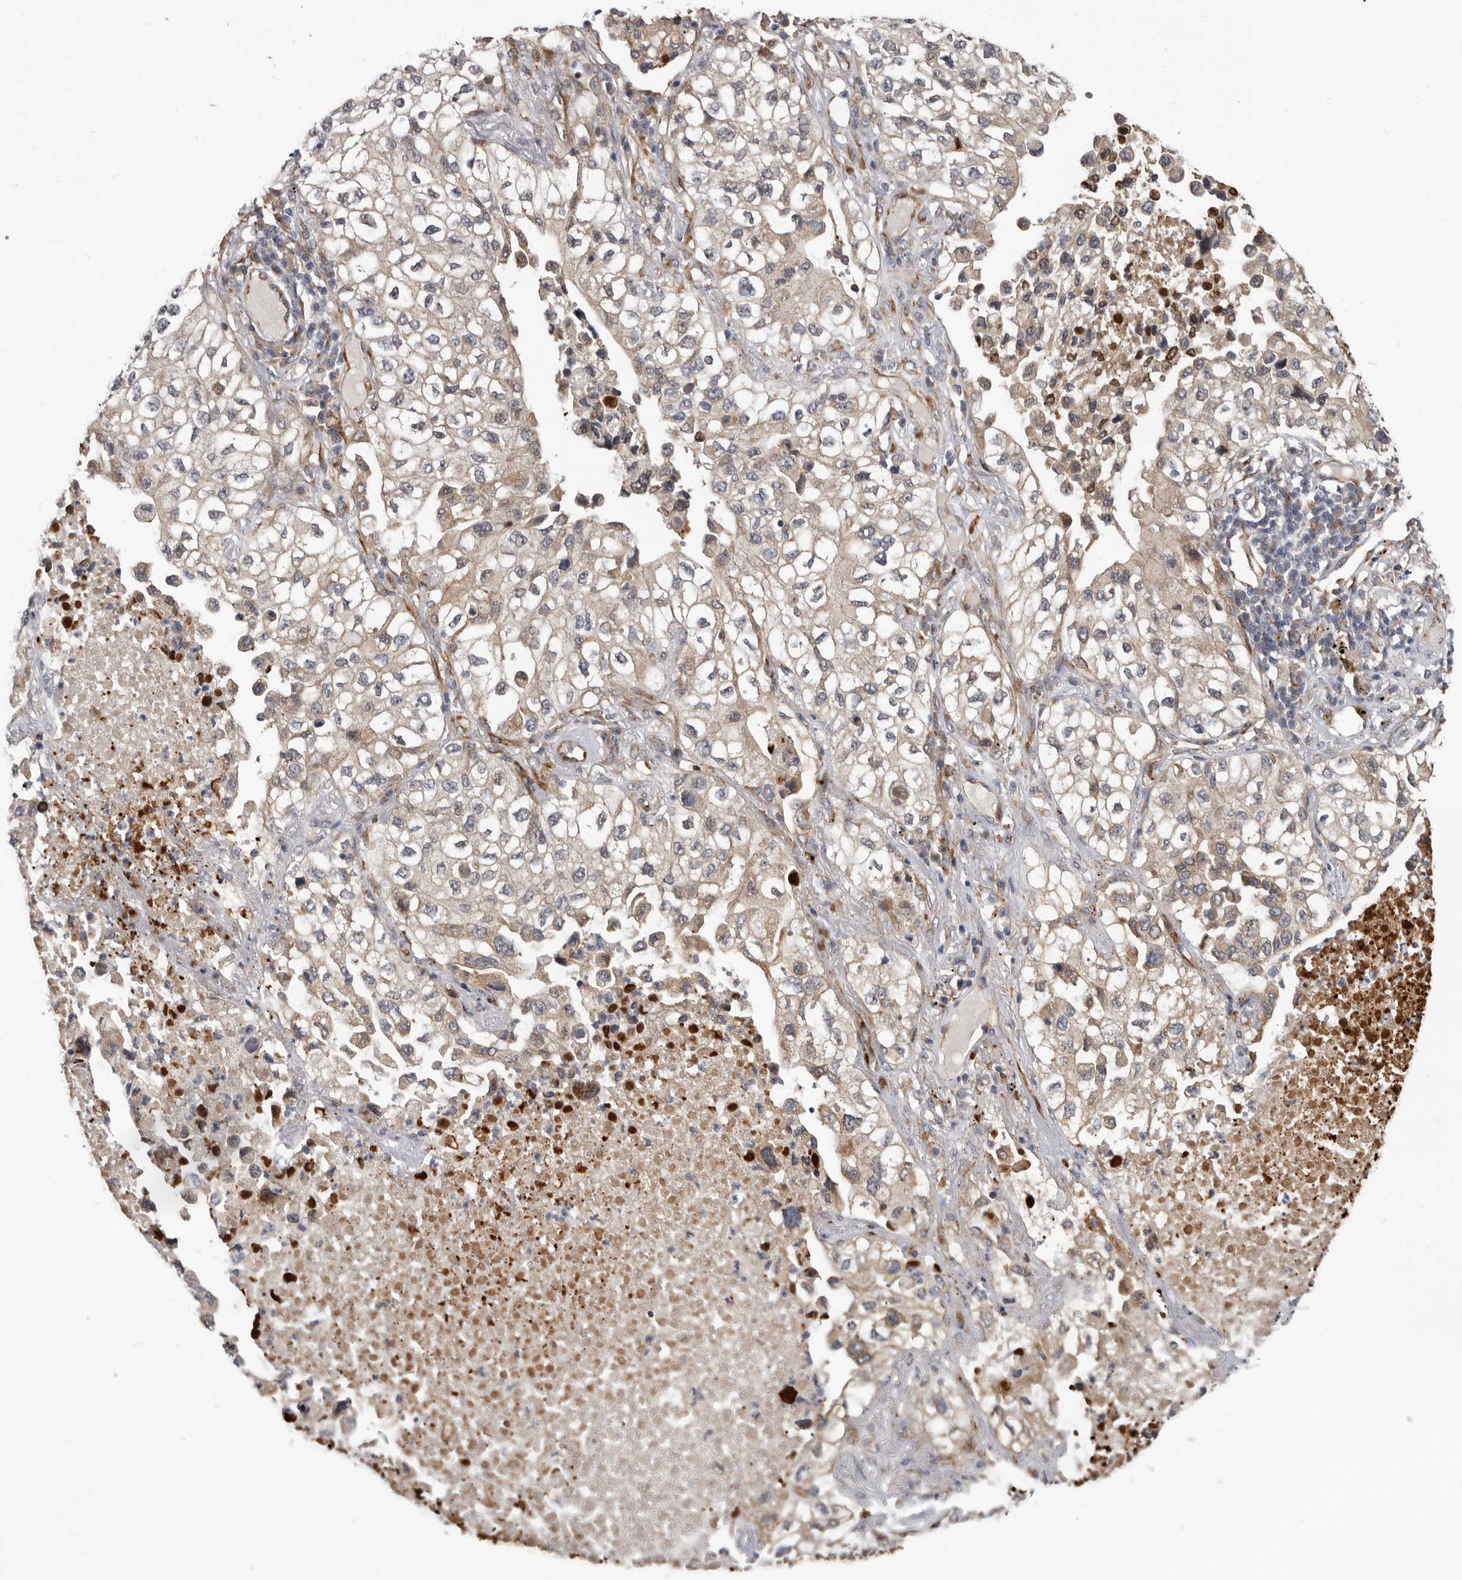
{"staining": {"intensity": "weak", "quantity": "25%-75%", "location": "cytoplasmic/membranous"}, "tissue": "lung cancer", "cell_type": "Tumor cells", "image_type": "cancer", "snomed": [{"axis": "morphology", "description": "Adenocarcinoma, NOS"}, {"axis": "topography", "description": "Lung"}], "caption": "An immunohistochemistry (IHC) histopathology image of tumor tissue is shown. Protein staining in brown labels weak cytoplasmic/membranous positivity in lung adenocarcinoma within tumor cells.", "gene": "MTF1", "patient": {"sex": "male", "age": 63}}